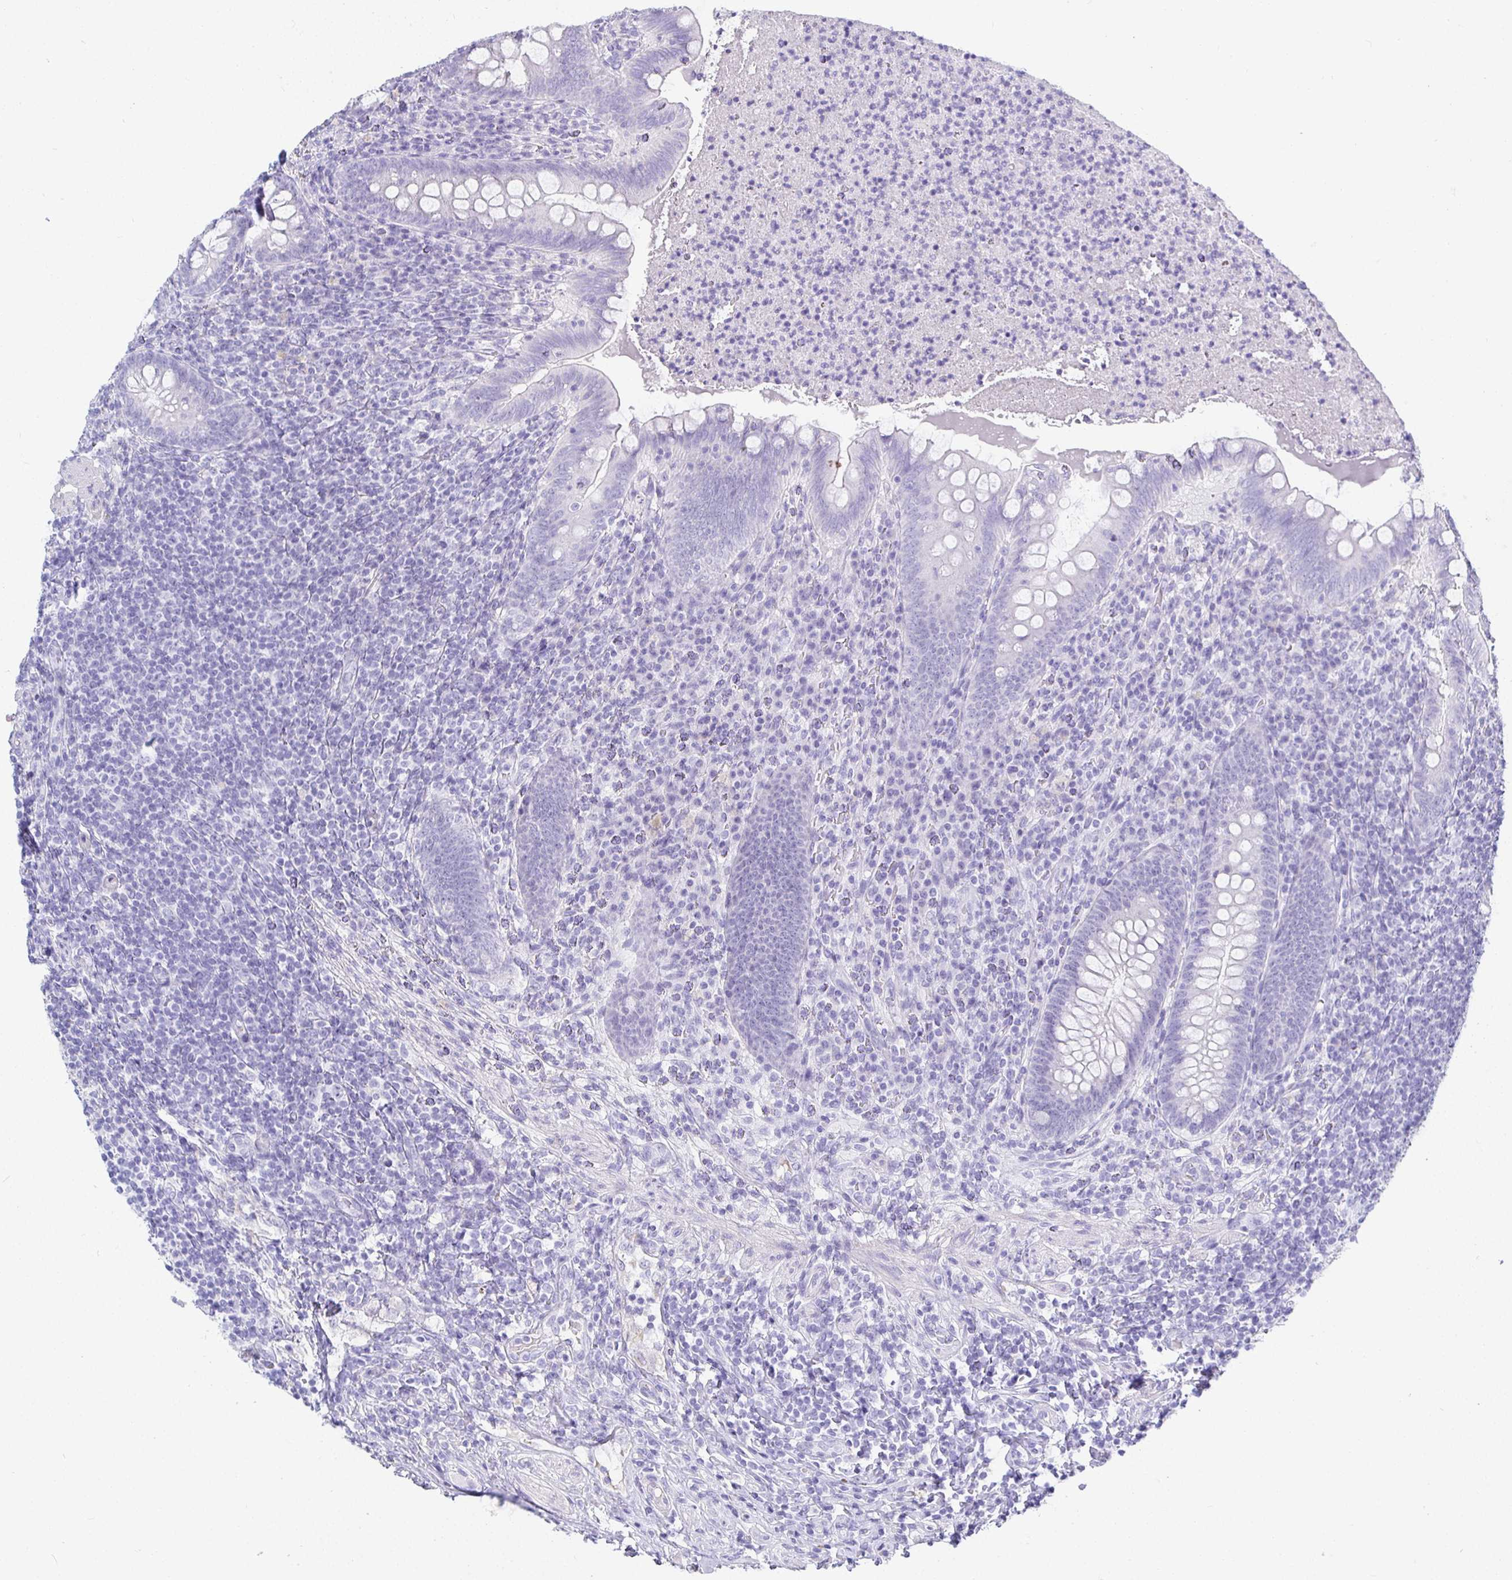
{"staining": {"intensity": "negative", "quantity": "none", "location": "none"}, "tissue": "appendix", "cell_type": "Glandular cells", "image_type": "normal", "snomed": [{"axis": "morphology", "description": "Normal tissue, NOS"}, {"axis": "topography", "description": "Appendix"}], "caption": "A high-resolution photomicrograph shows immunohistochemistry staining of benign appendix, which reveals no significant staining in glandular cells. Brightfield microscopy of IHC stained with DAB (brown) and hematoxylin (blue), captured at high magnification.", "gene": "TMEM241", "patient": {"sex": "male", "age": 47}}